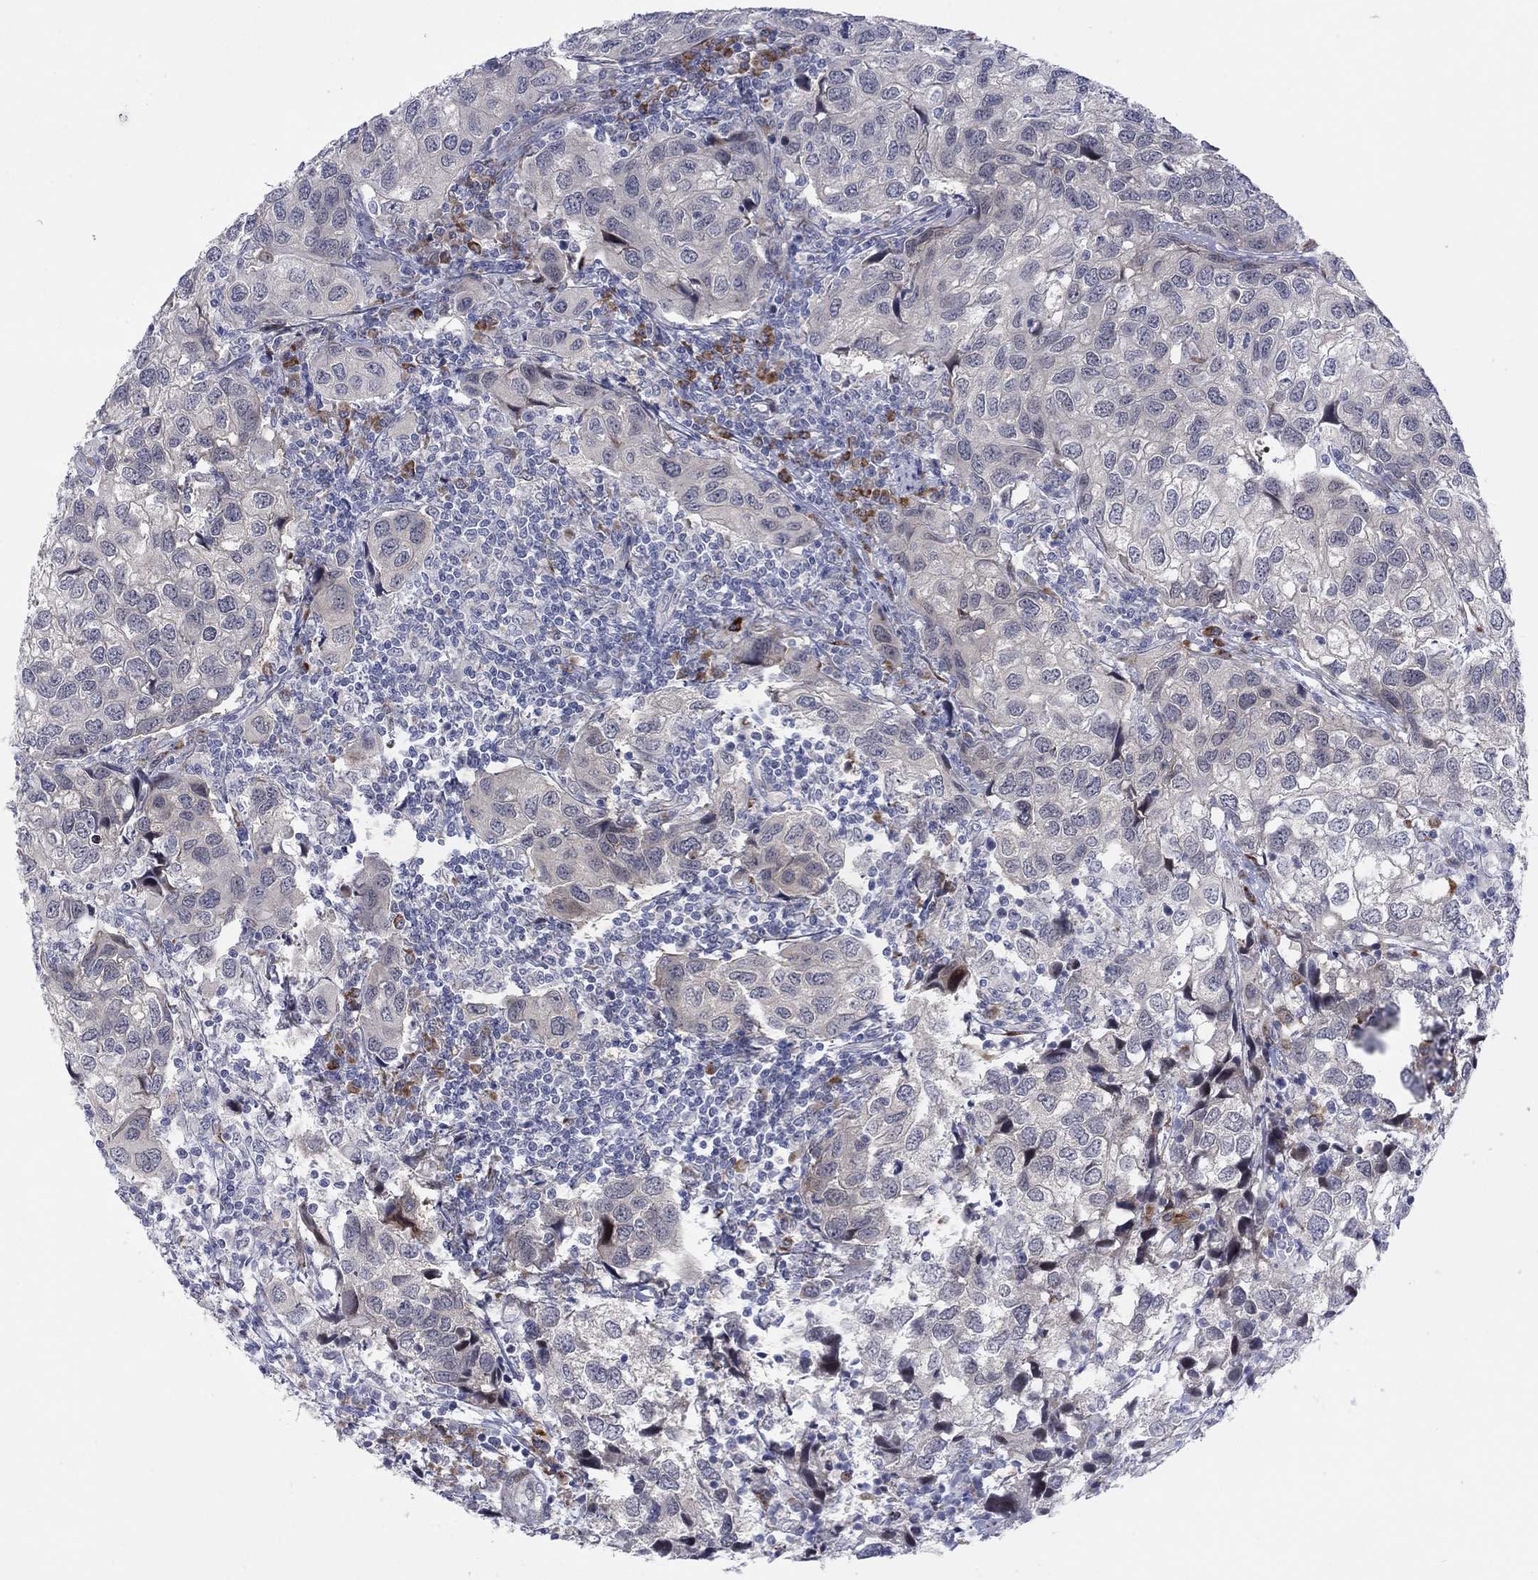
{"staining": {"intensity": "moderate", "quantity": "<25%", "location": "cytoplasmic/membranous"}, "tissue": "urothelial cancer", "cell_type": "Tumor cells", "image_type": "cancer", "snomed": [{"axis": "morphology", "description": "Urothelial carcinoma, High grade"}, {"axis": "topography", "description": "Urinary bladder"}], "caption": "Protein staining exhibits moderate cytoplasmic/membranous staining in approximately <25% of tumor cells in urothelial cancer.", "gene": "TTC21B", "patient": {"sex": "male", "age": 79}}